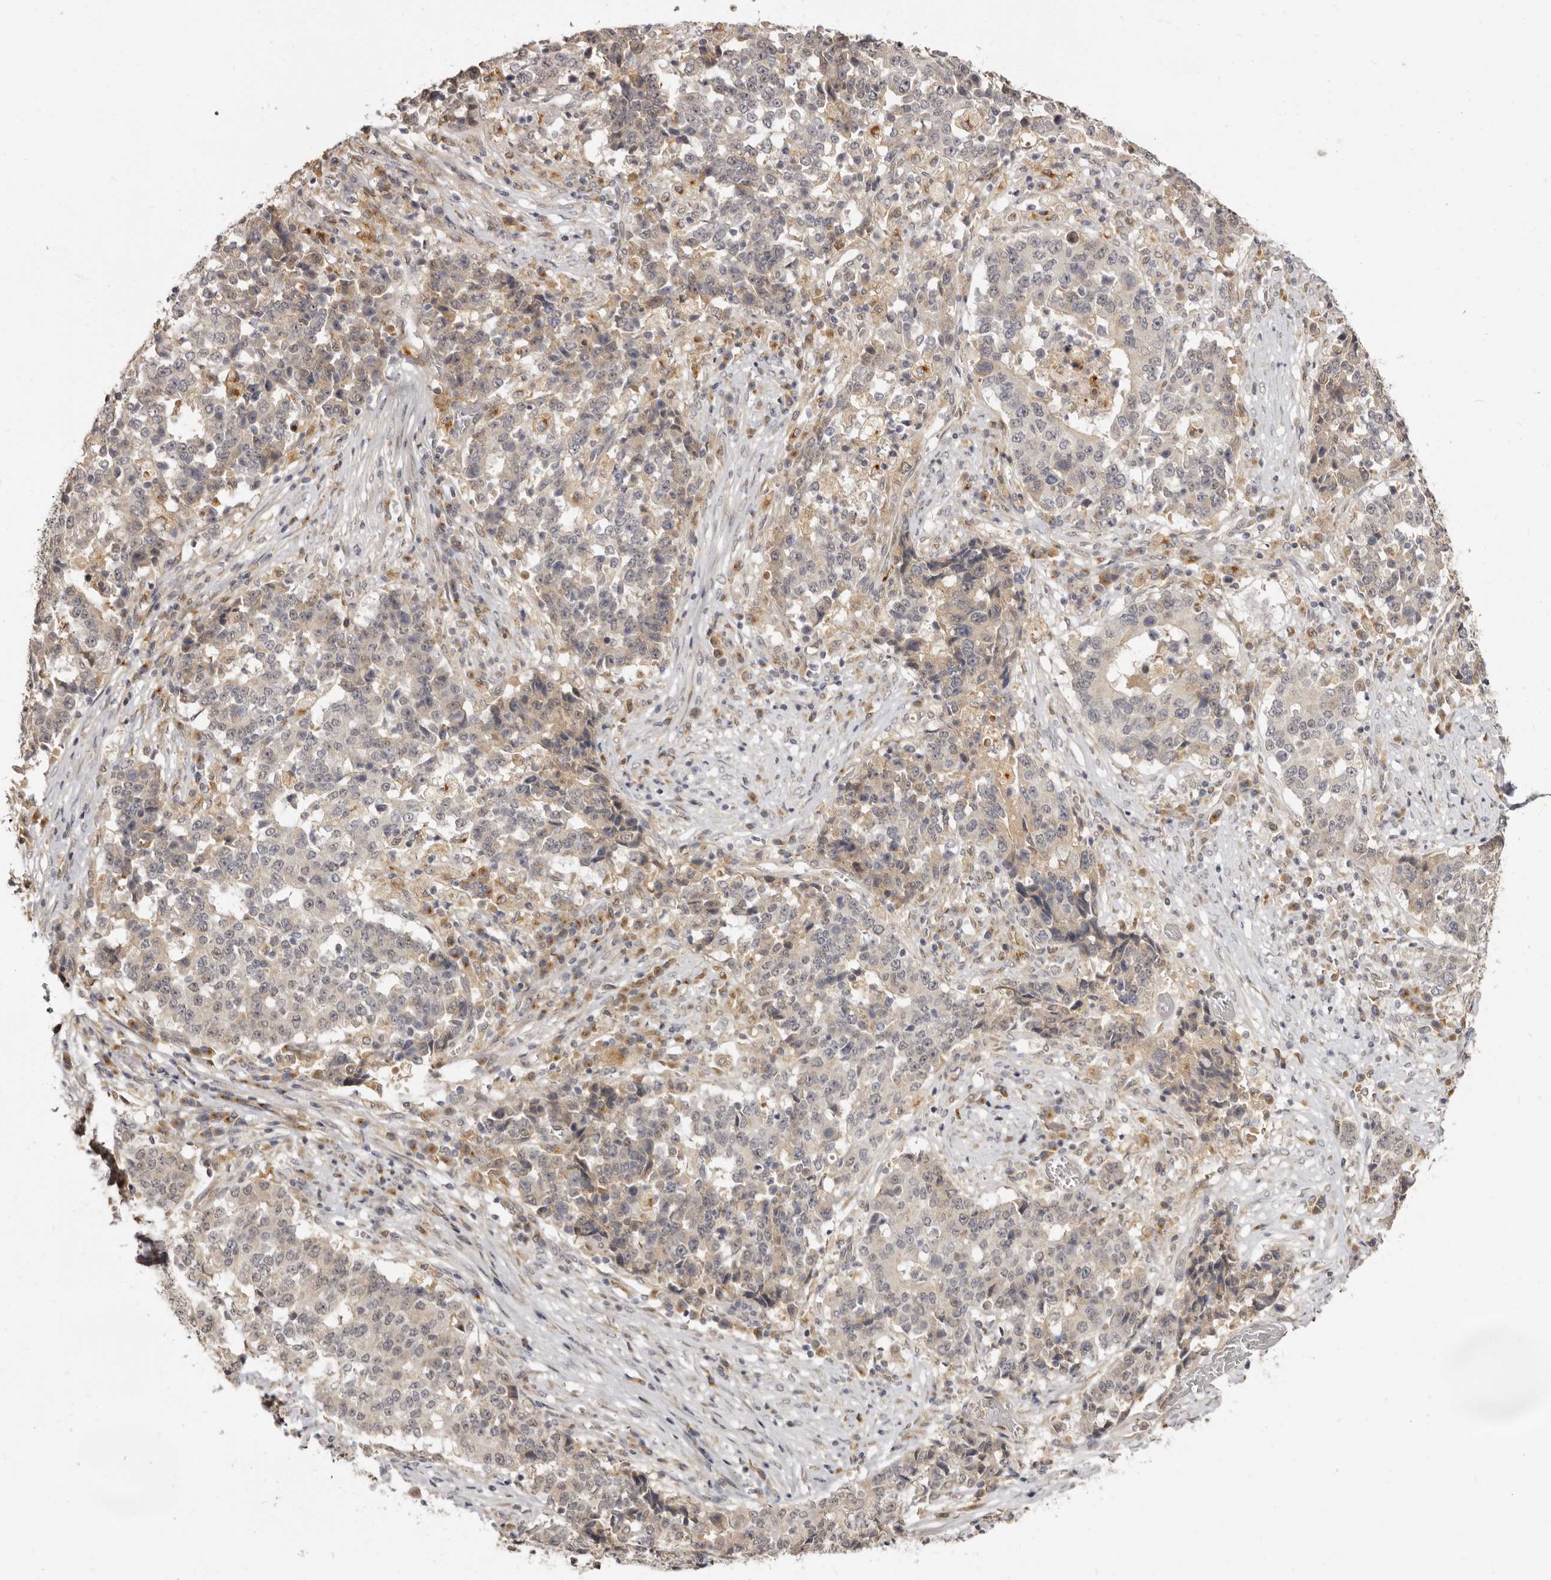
{"staining": {"intensity": "negative", "quantity": "none", "location": "none"}, "tissue": "stomach cancer", "cell_type": "Tumor cells", "image_type": "cancer", "snomed": [{"axis": "morphology", "description": "Adenocarcinoma, NOS"}, {"axis": "topography", "description": "Stomach"}], "caption": "An image of stomach cancer stained for a protein demonstrates no brown staining in tumor cells.", "gene": "ZNF326", "patient": {"sex": "male", "age": 59}}